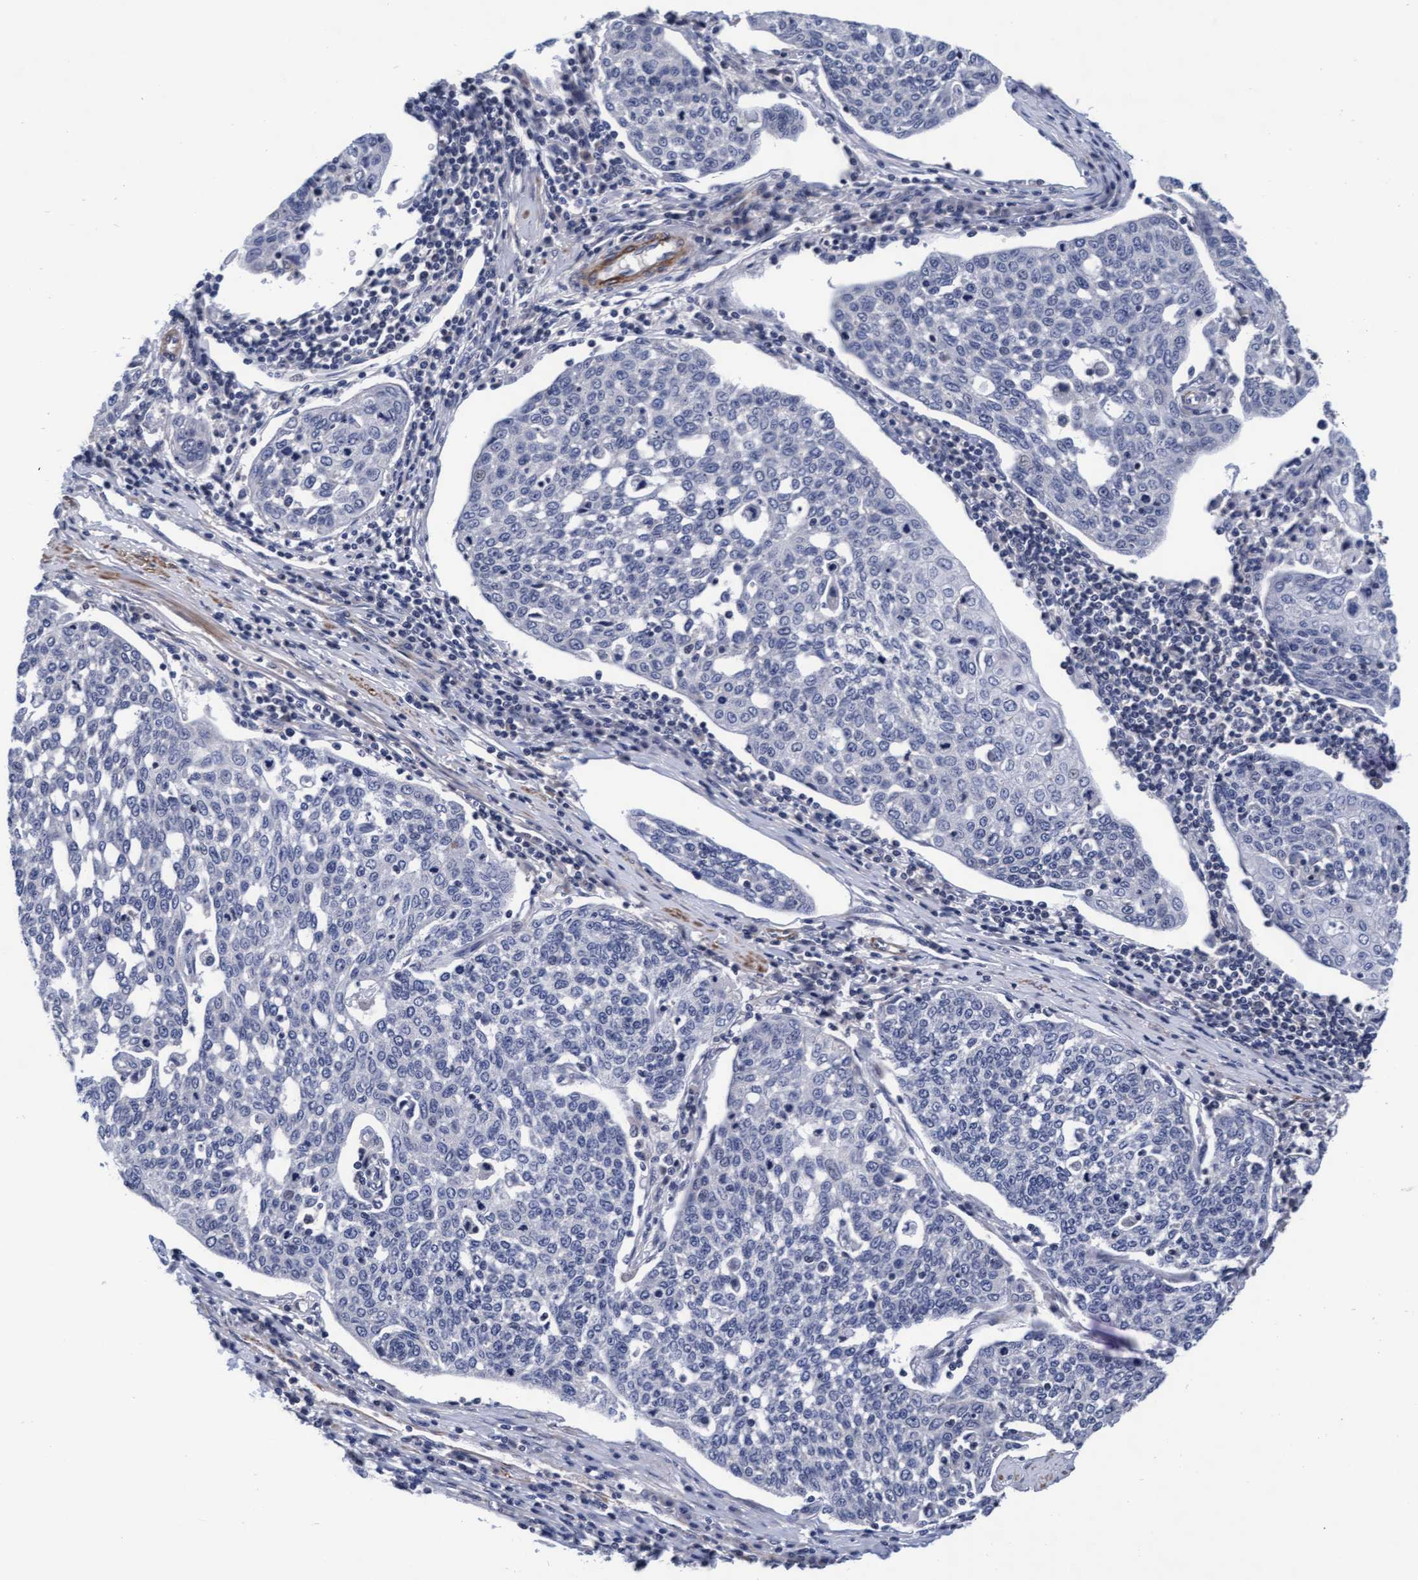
{"staining": {"intensity": "negative", "quantity": "none", "location": "none"}, "tissue": "cervical cancer", "cell_type": "Tumor cells", "image_type": "cancer", "snomed": [{"axis": "morphology", "description": "Squamous cell carcinoma, NOS"}, {"axis": "topography", "description": "Cervix"}], "caption": "Tumor cells show no significant protein staining in cervical squamous cell carcinoma.", "gene": "EFCAB13", "patient": {"sex": "female", "age": 34}}